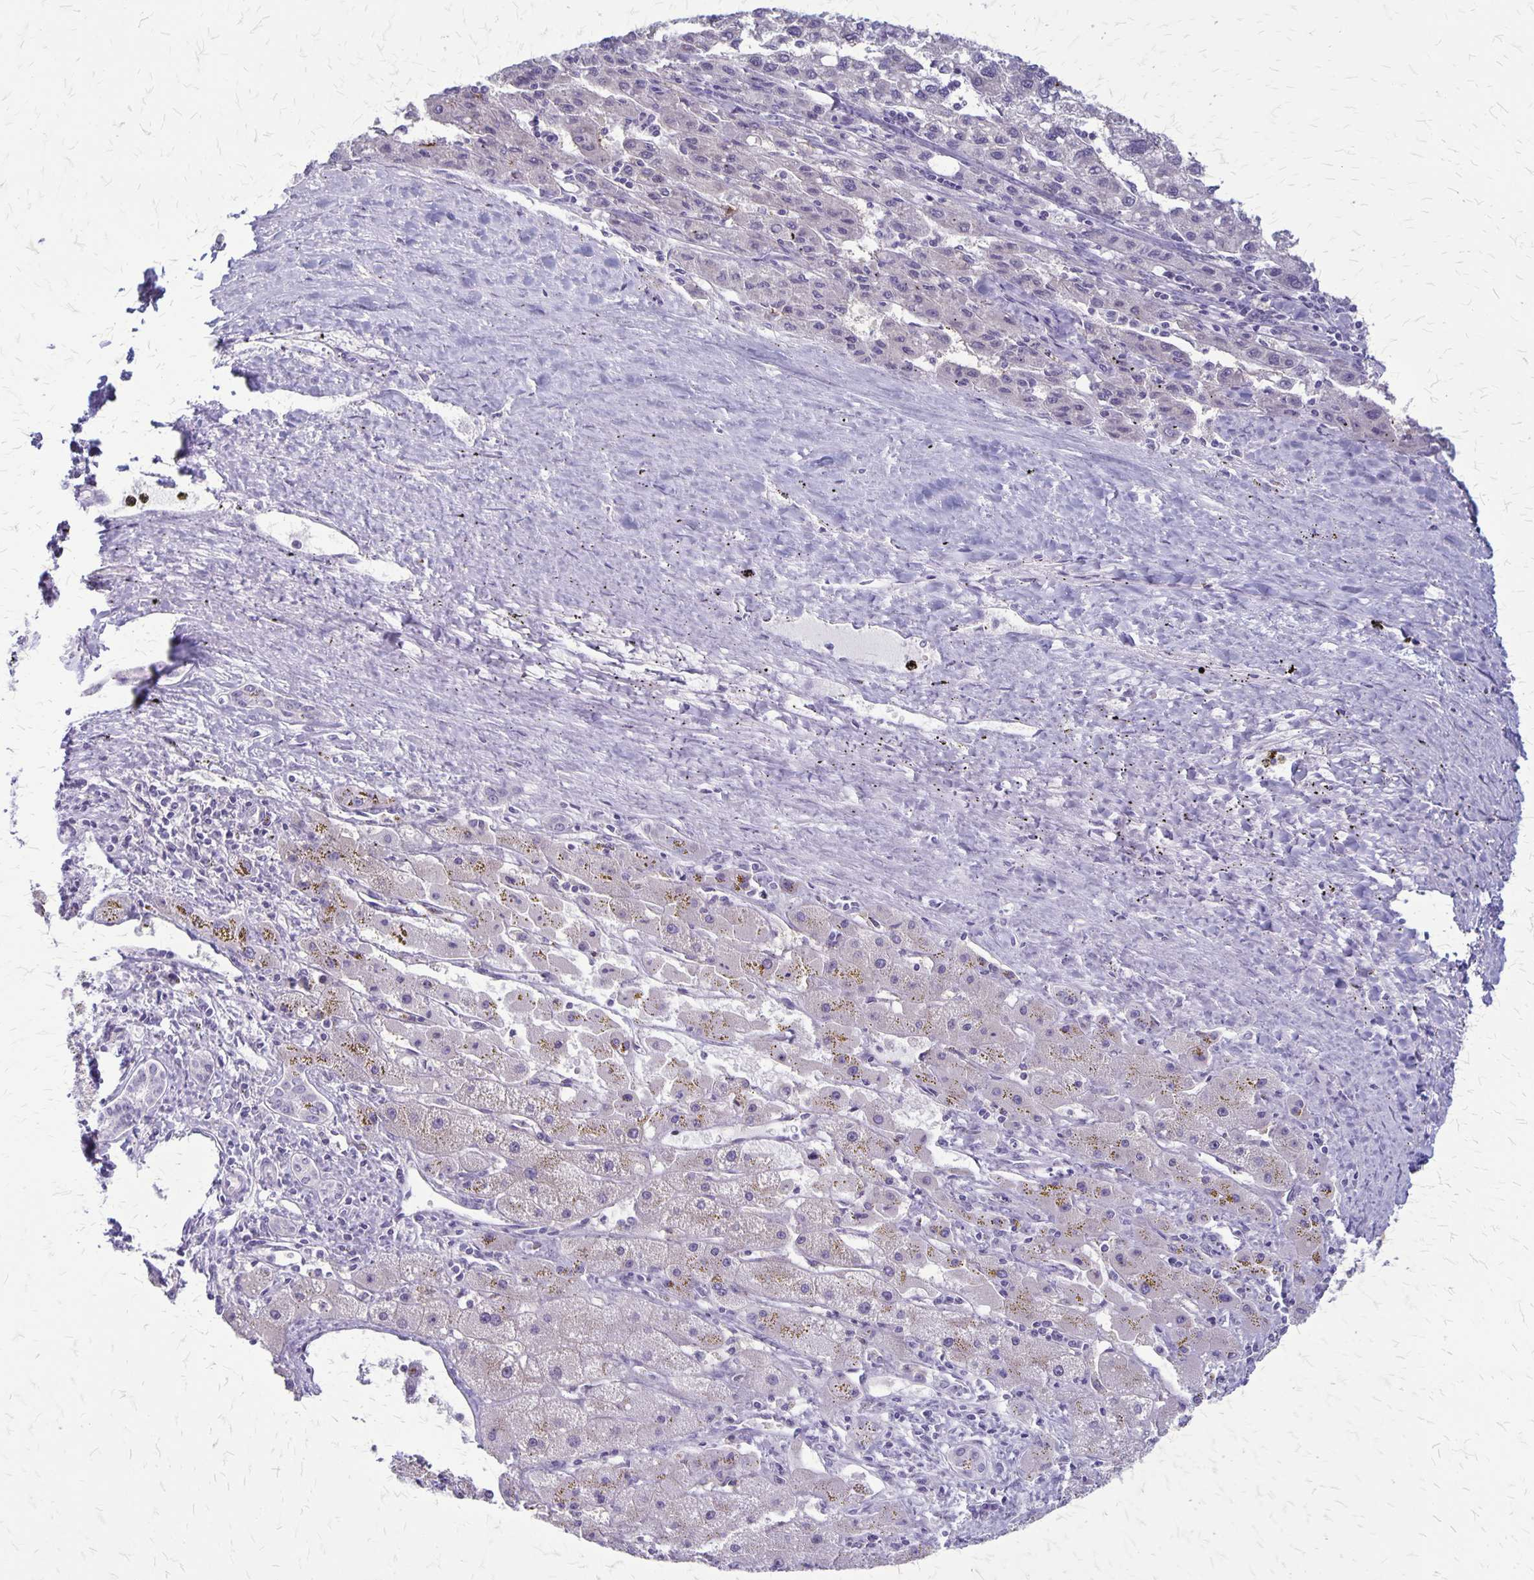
{"staining": {"intensity": "negative", "quantity": "none", "location": "none"}, "tissue": "liver cancer", "cell_type": "Tumor cells", "image_type": "cancer", "snomed": [{"axis": "morphology", "description": "Carcinoma, Hepatocellular, NOS"}, {"axis": "topography", "description": "Liver"}], "caption": "Tumor cells show no significant staining in hepatocellular carcinoma (liver).", "gene": "PLXNB3", "patient": {"sex": "female", "age": 82}}